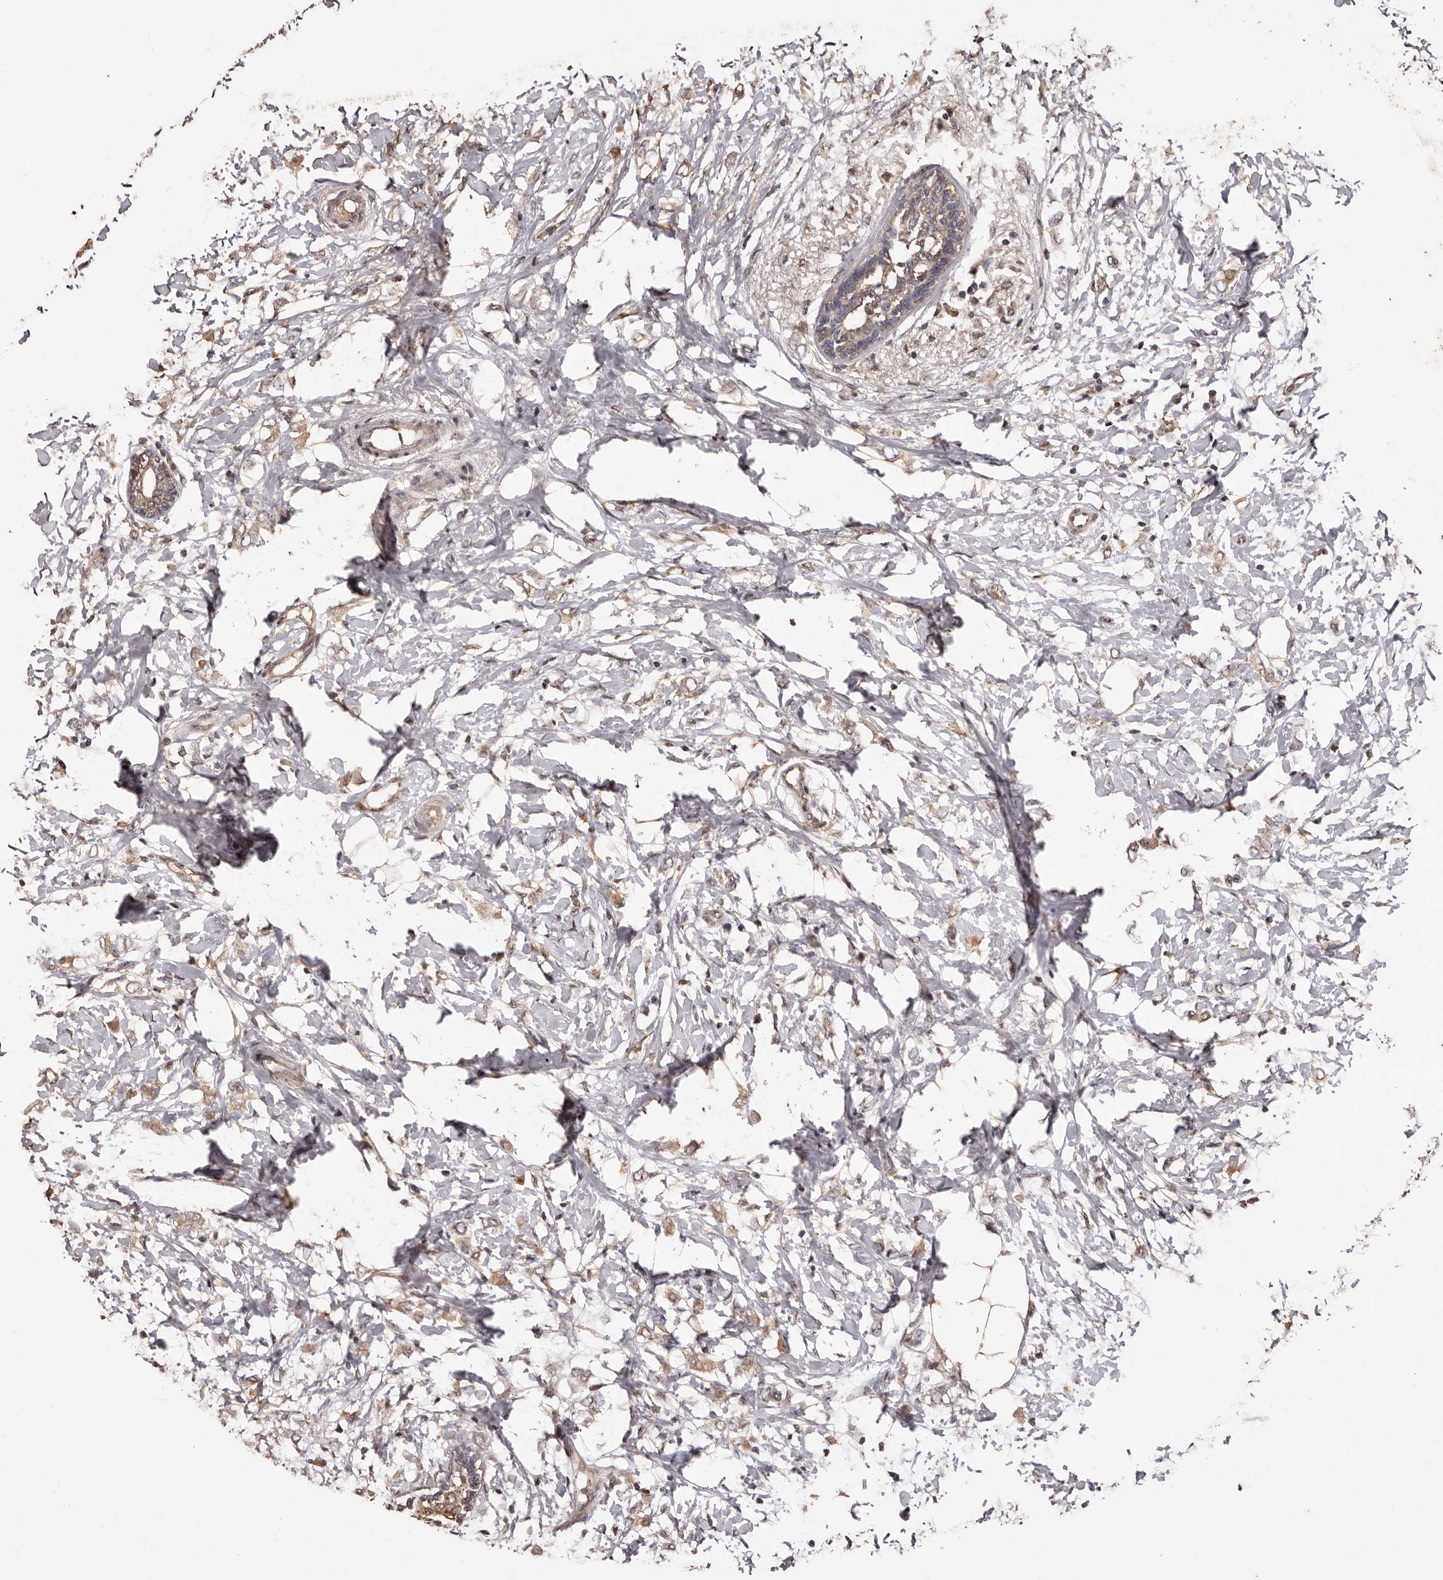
{"staining": {"intensity": "weak", "quantity": ">75%", "location": "cytoplasmic/membranous"}, "tissue": "breast cancer", "cell_type": "Tumor cells", "image_type": "cancer", "snomed": [{"axis": "morphology", "description": "Normal tissue, NOS"}, {"axis": "morphology", "description": "Lobular carcinoma"}, {"axis": "topography", "description": "Breast"}], "caption": "This micrograph displays immunohistochemistry (IHC) staining of breast cancer (lobular carcinoma), with low weak cytoplasmic/membranous expression in about >75% of tumor cells.", "gene": "NAV1", "patient": {"sex": "female", "age": 47}}